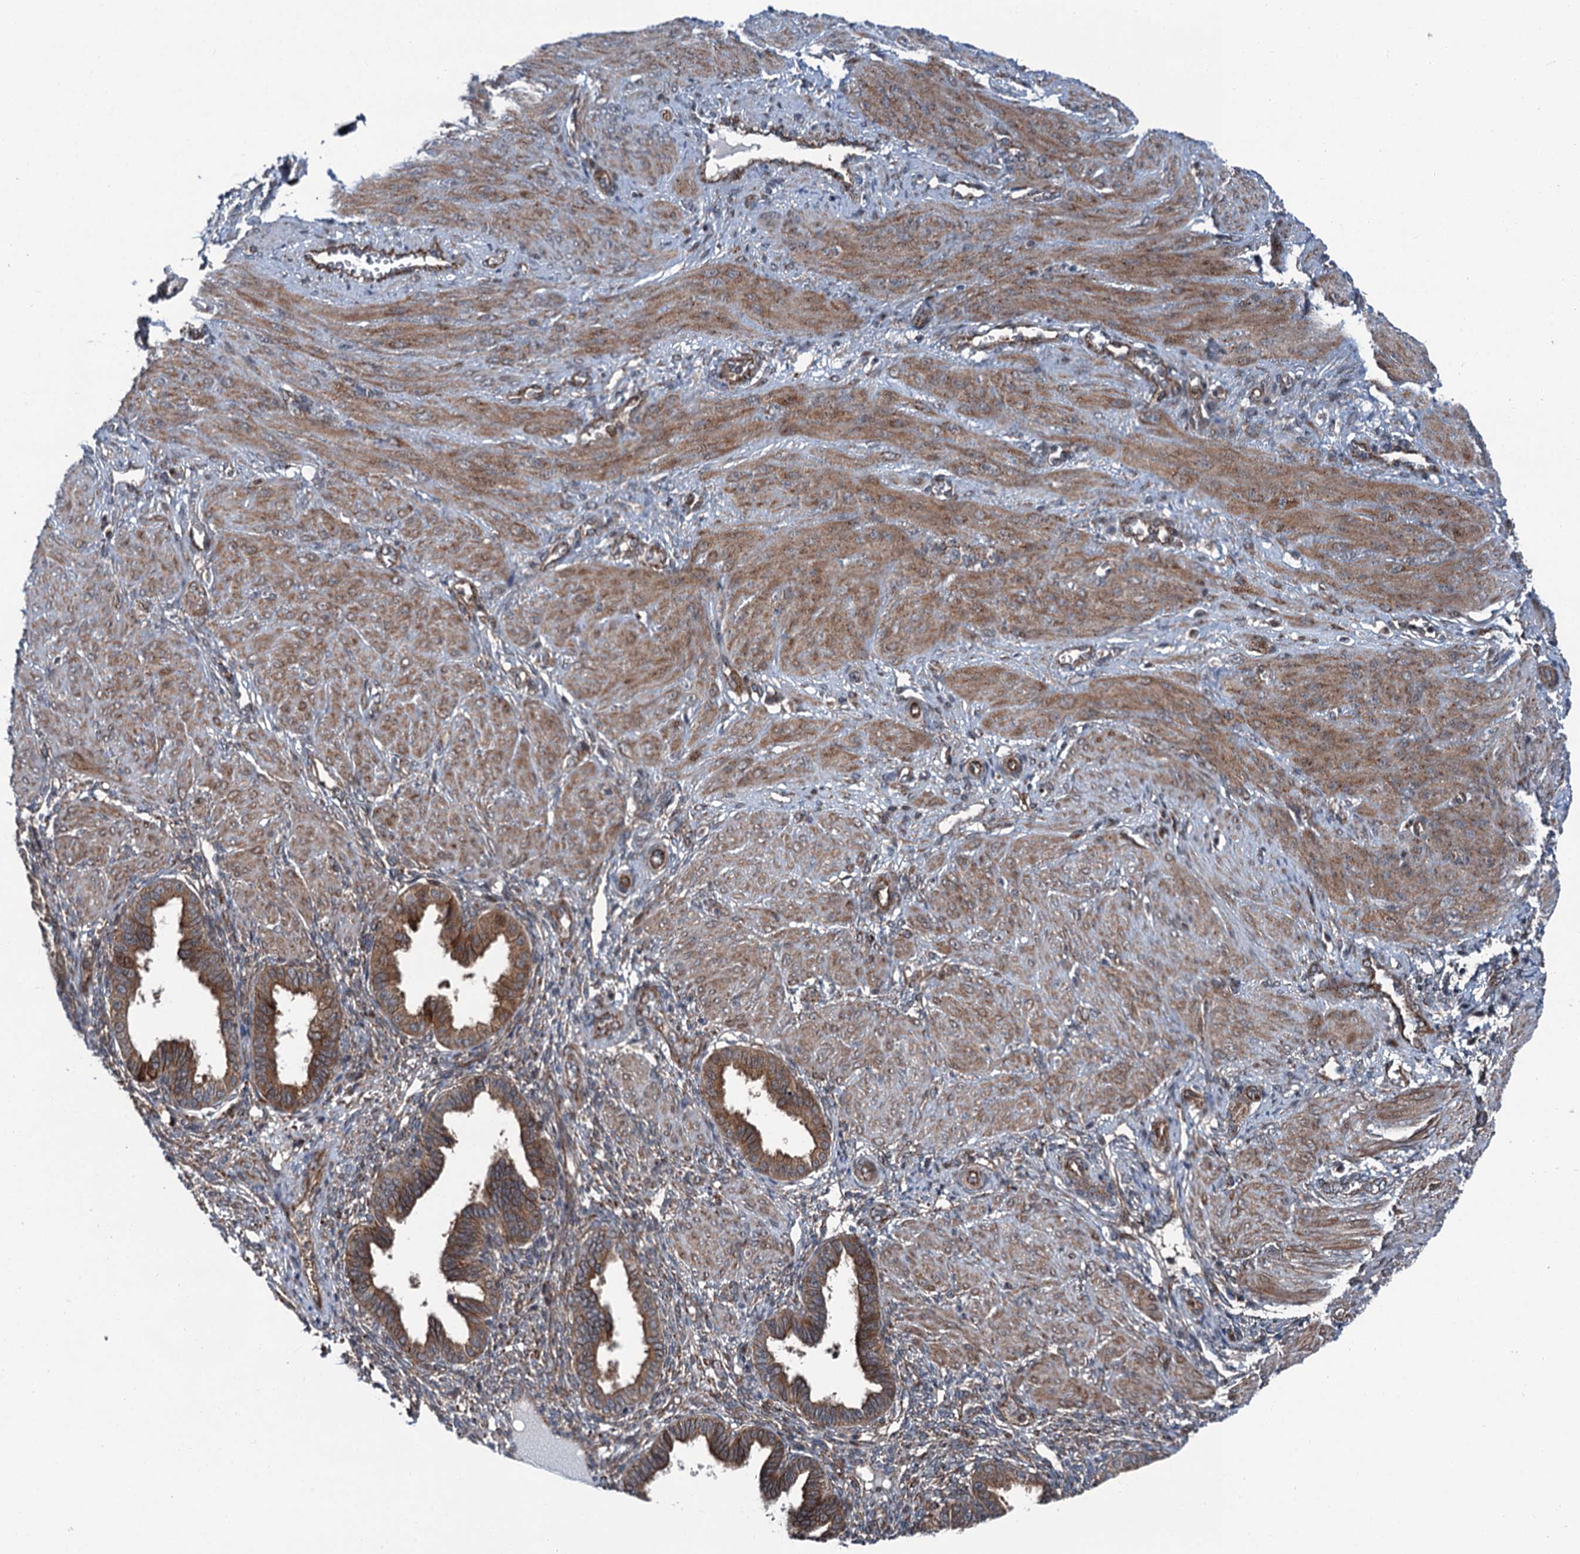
{"staining": {"intensity": "moderate", "quantity": "25%-75%", "location": "cytoplasmic/membranous"}, "tissue": "endometrium", "cell_type": "Cells in endometrial stroma", "image_type": "normal", "snomed": [{"axis": "morphology", "description": "Normal tissue, NOS"}, {"axis": "topography", "description": "Endometrium"}], "caption": "Brown immunohistochemical staining in benign endometrium demonstrates moderate cytoplasmic/membranous positivity in approximately 25%-75% of cells in endometrial stroma. (Brightfield microscopy of DAB IHC at high magnification).", "gene": "POLR1D", "patient": {"sex": "female", "age": 33}}